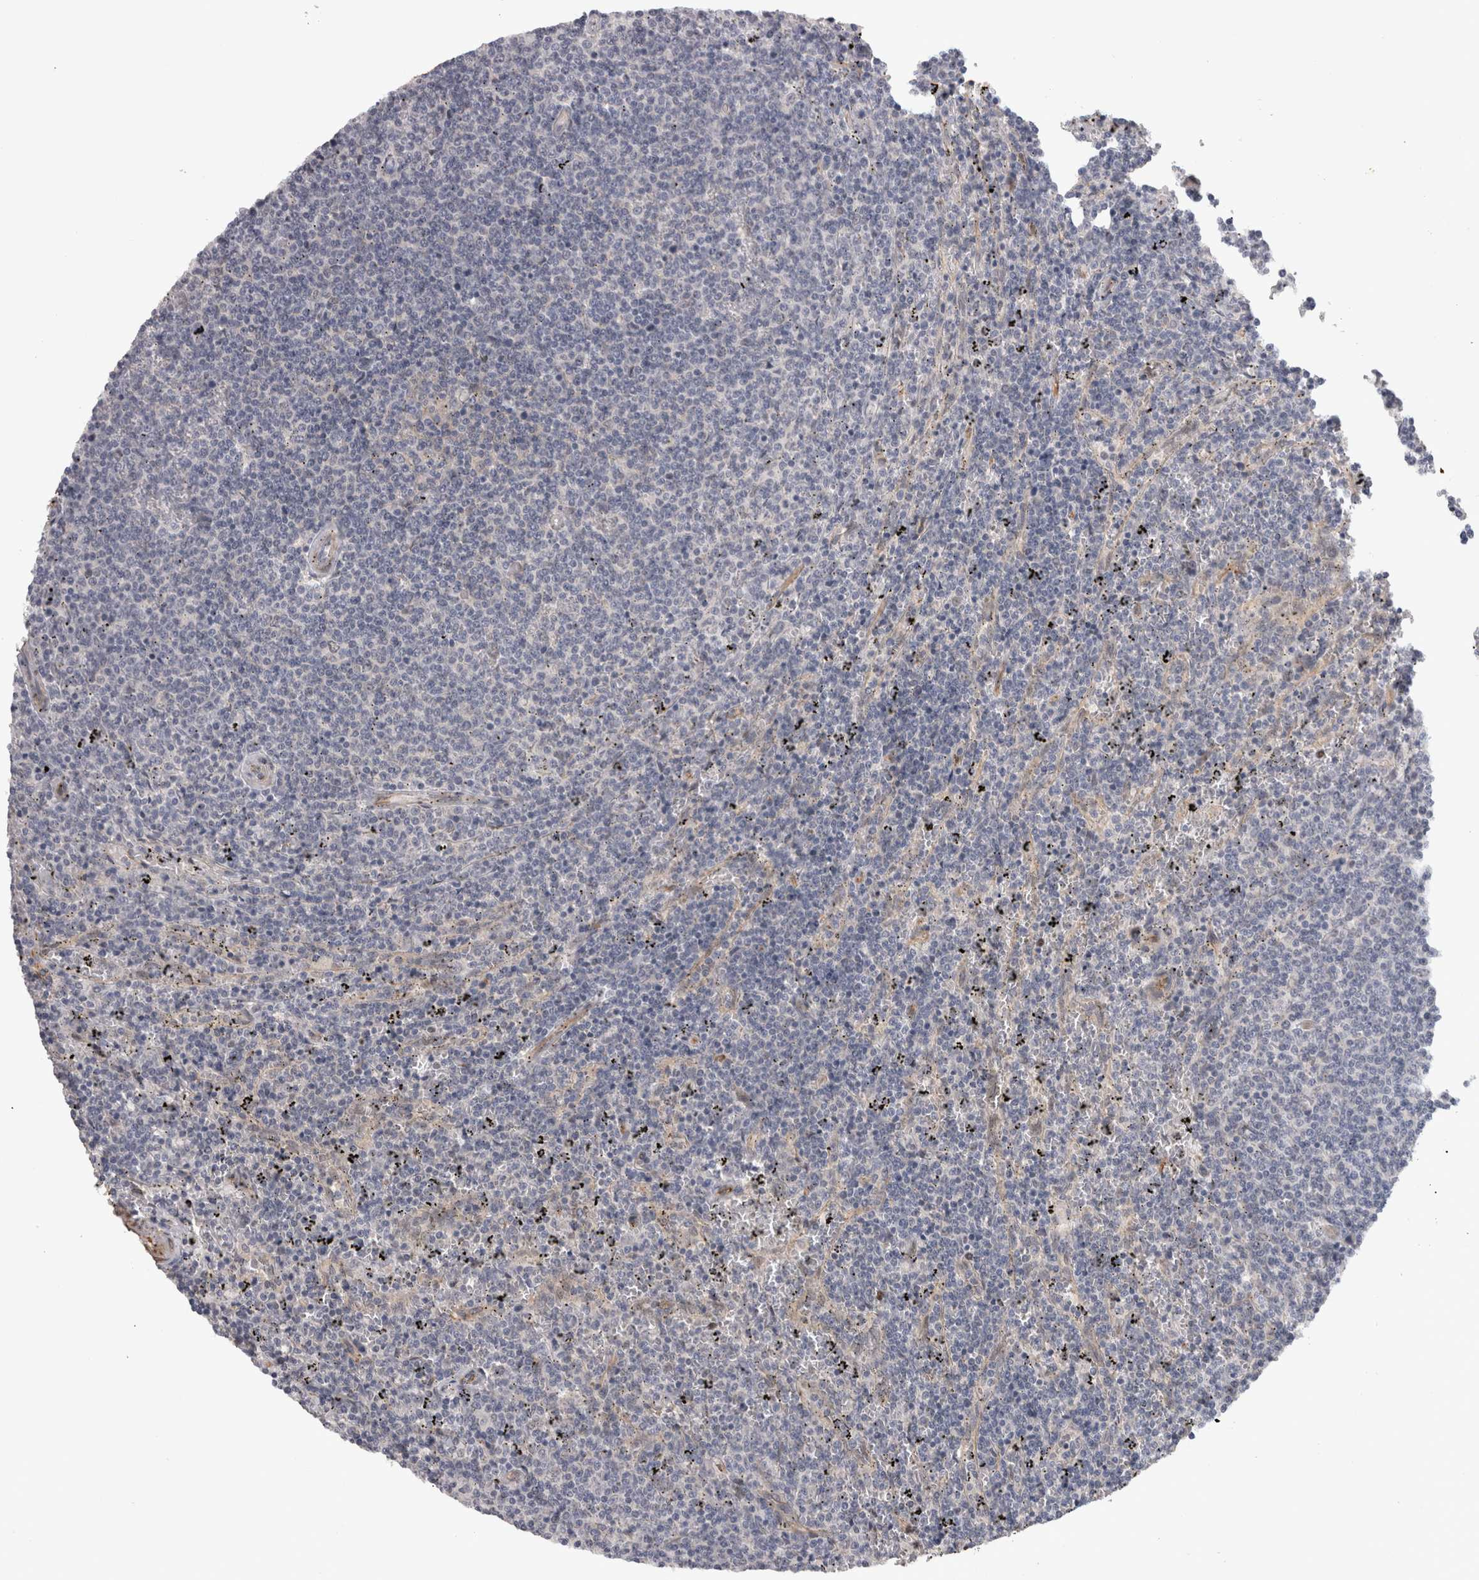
{"staining": {"intensity": "negative", "quantity": "none", "location": "none"}, "tissue": "lymphoma", "cell_type": "Tumor cells", "image_type": "cancer", "snomed": [{"axis": "morphology", "description": "Malignant lymphoma, non-Hodgkin's type, Low grade"}, {"axis": "topography", "description": "Spleen"}], "caption": "This is an immunohistochemistry (IHC) photomicrograph of human lymphoma. There is no staining in tumor cells.", "gene": "RMDN1", "patient": {"sex": "female", "age": 50}}